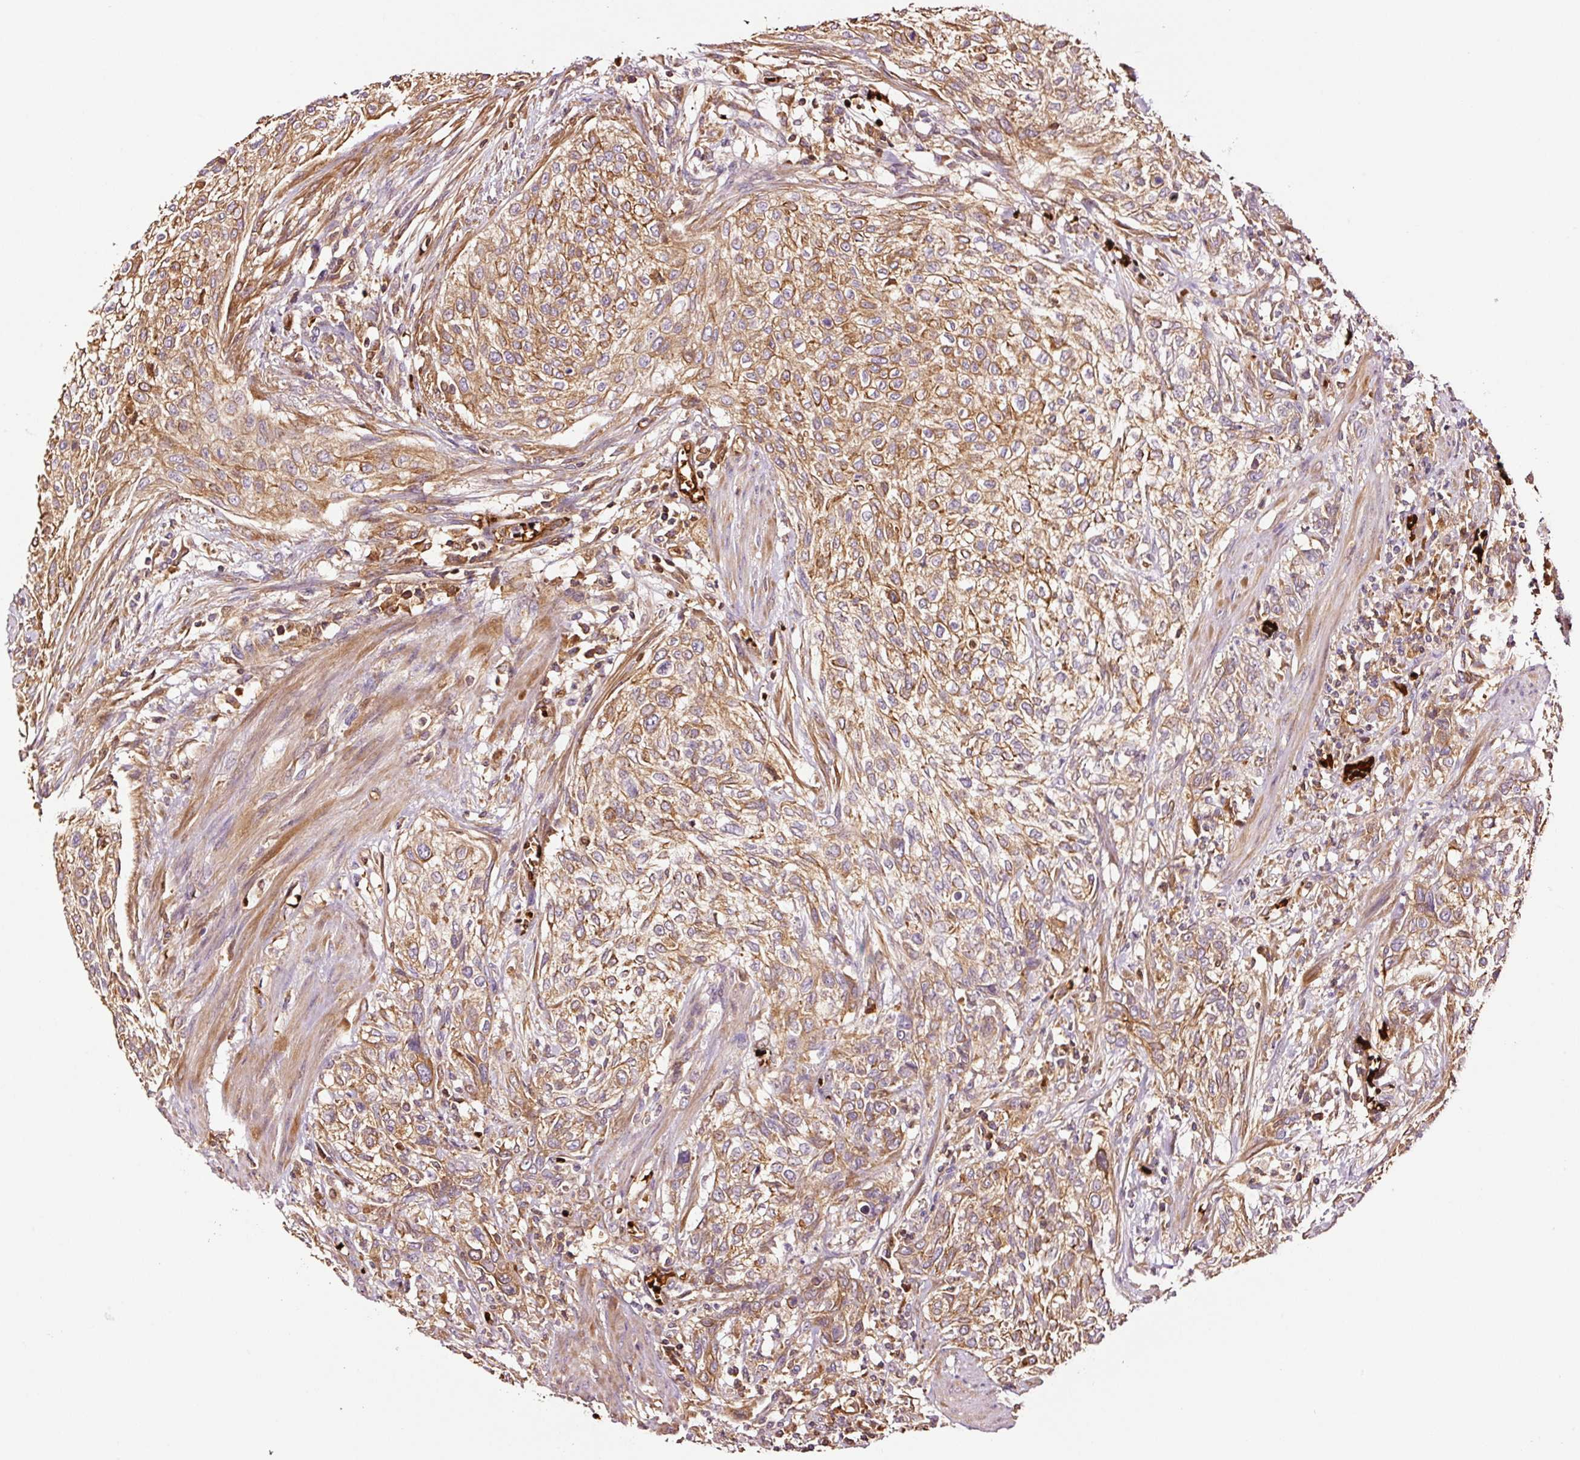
{"staining": {"intensity": "moderate", "quantity": ">75%", "location": "cytoplasmic/membranous"}, "tissue": "urothelial cancer", "cell_type": "Tumor cells", "image_type": "cancer", "snomed": [{"axis": "morphology", "description": "Urothelial carcinoma, High grade"}, {"axis": "topography", "description": "Urinary bladder"}], "caption": "Protein staining of high-grade urothelial carcinoma tissue shows moderate cytoplasmic/membranous positivity in approximately >75% of tumor cells.", "gene": "PGLYRP2", "patient": {"sex": "male", "age": 35}}